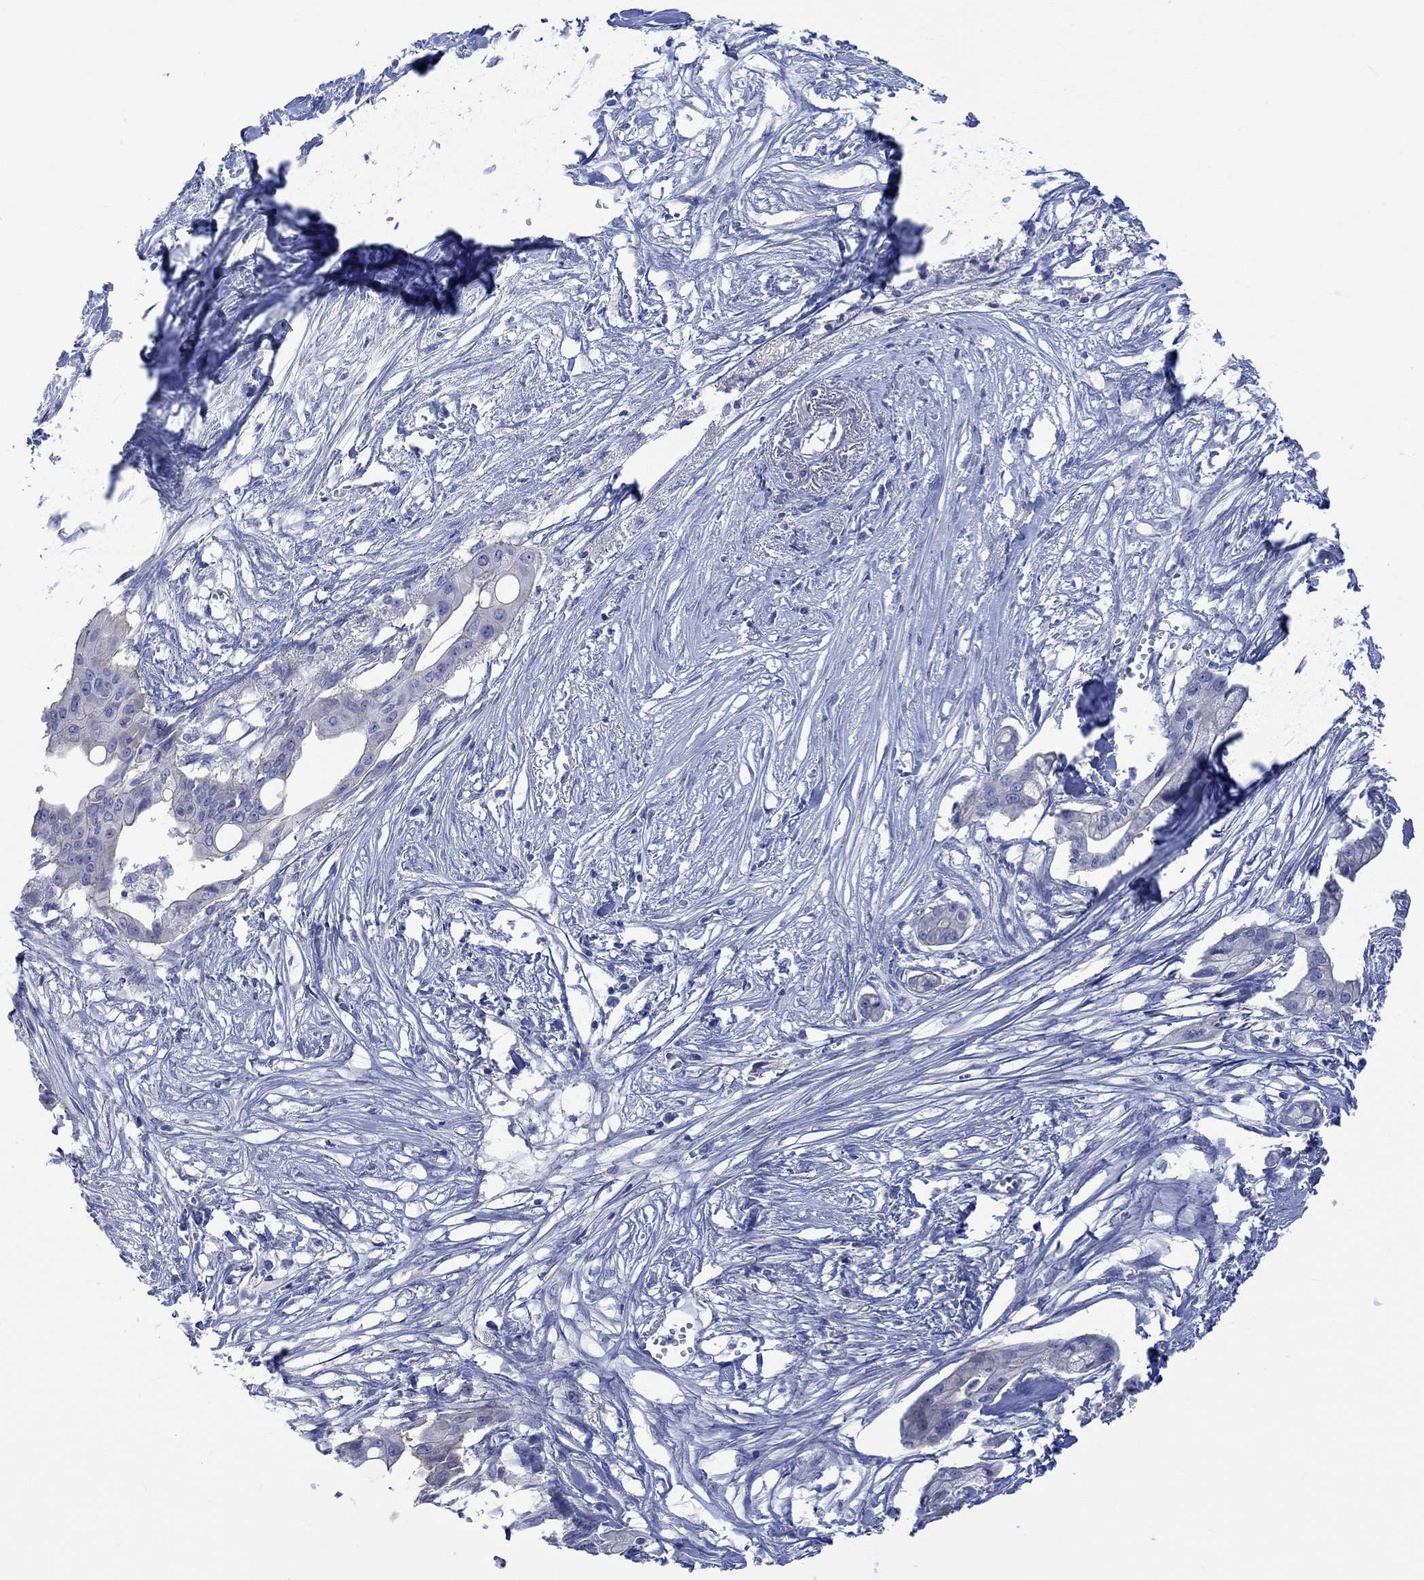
{"staining": {"intensity": "weak", "quantity": "<25%", "location": "cytoplasmic/membranous"}, "tissue": "pancreatic cancer", "cell_type": "Tumor cells", "image_type": "cancer", "snomed": [{"axis": "morphology", "description": "Normal tissue, NOS"}, {"axis": "morphology", "description": "Adenocarcinoma, NOS"}, {"axis": "topography", "description": "Pancreas"}], "caption": "Immunohistochemical staining of pancreatic cancer (adenocarcinoma) displays no significant expression in tumor cells.", "gene": "AGRP", "patient": {"sex": "female", "age": 58}}